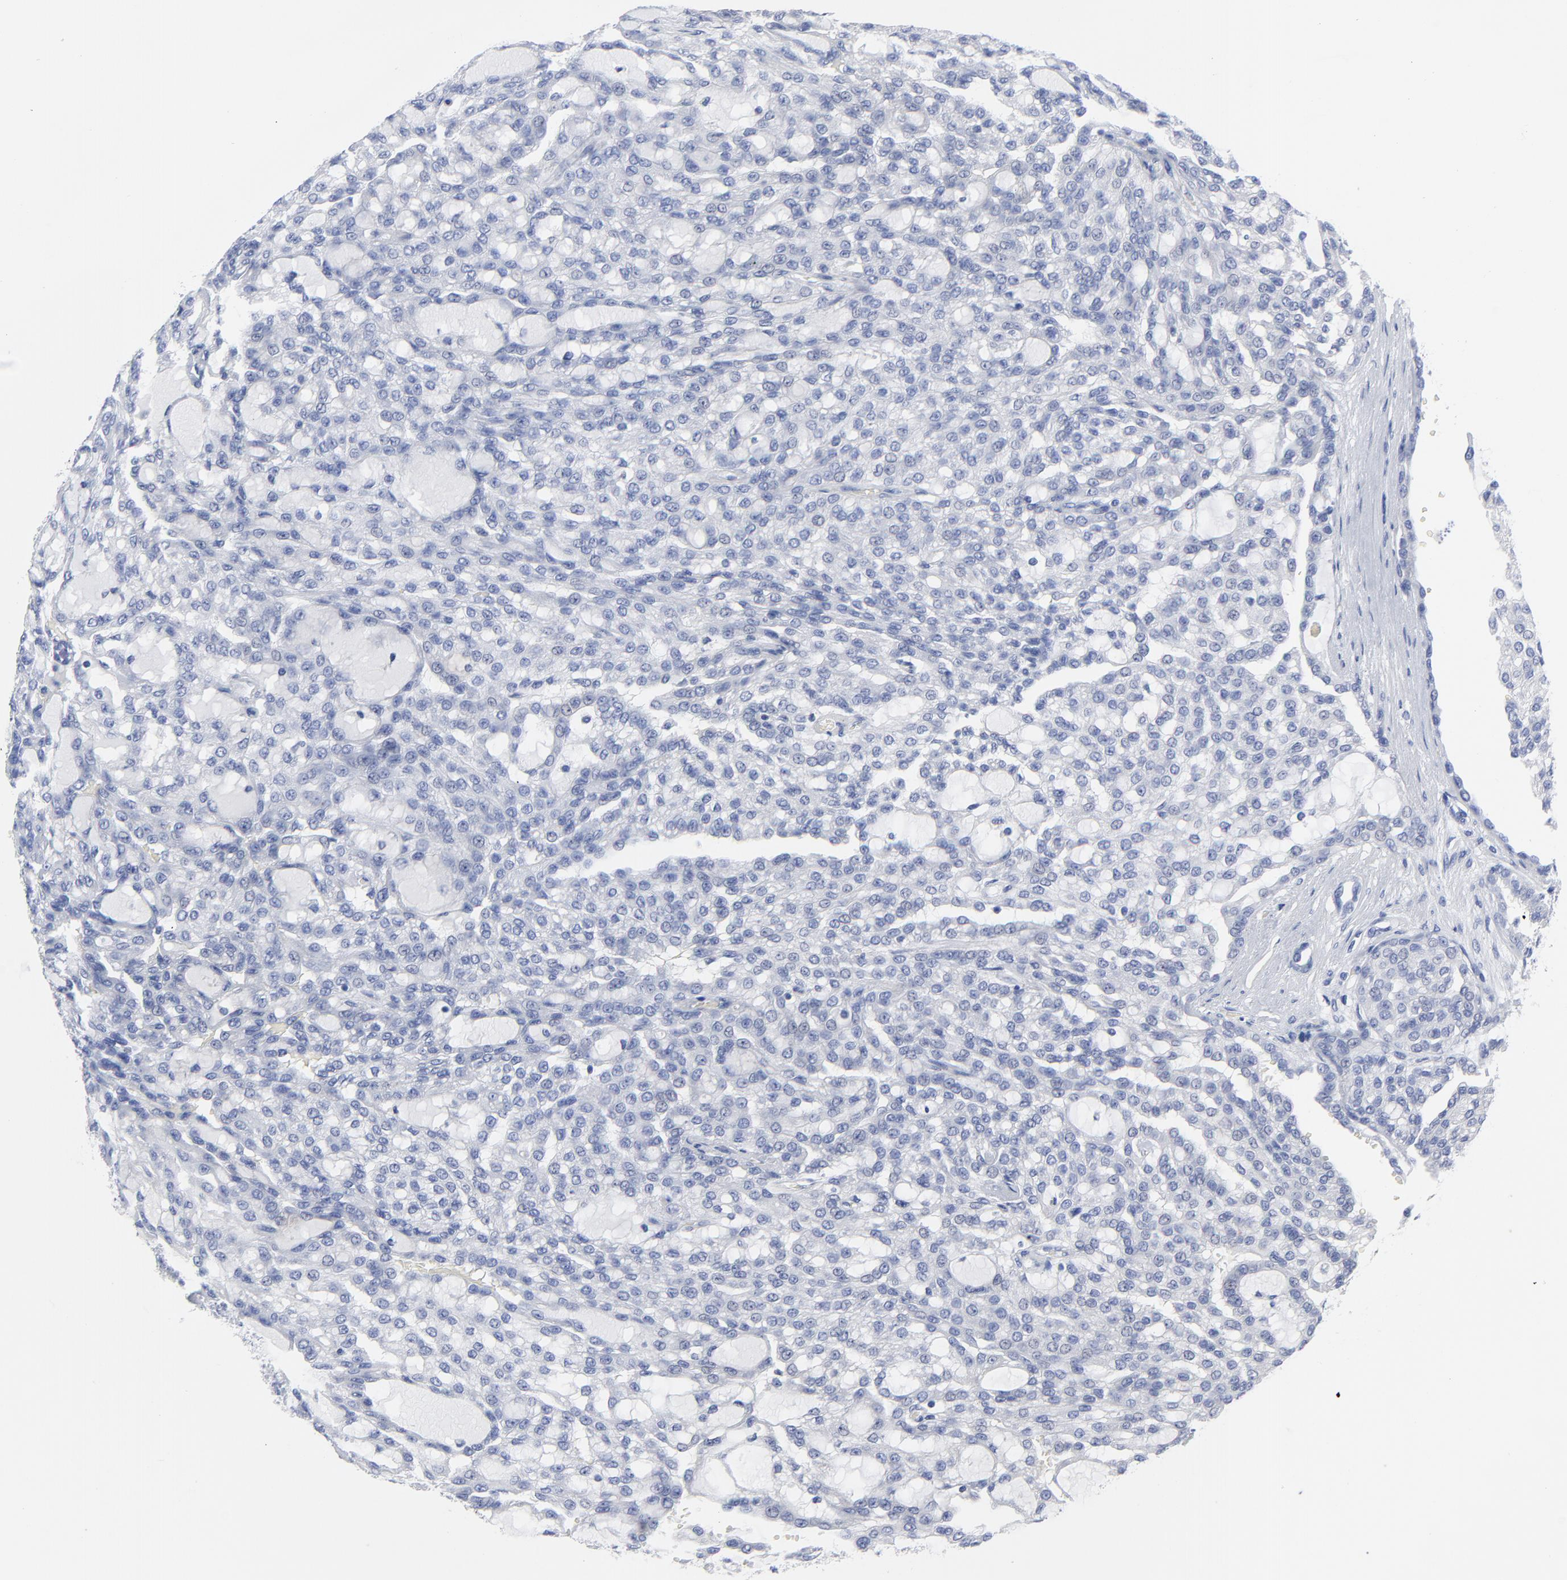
{"staining": {"intensity": "negative", "quantity": "none", "location": "none"}, "tissue": "renal cancer", "cell_type": "Tumor cells", "image_type": "cancer", "snomed": [{"axis": "morphology", "description": "Adenocarcinoma, NOS"}, {"axis": "topography", "description": "Kidney"}], "caption": "Human renal cancer (adenocarcinoma) stained for a protein using immunohistochemistry (IHC) reveals no positivity in tumor cells.", "gene": "STAT2", "patient": {"sex": "male", "age": 63}}